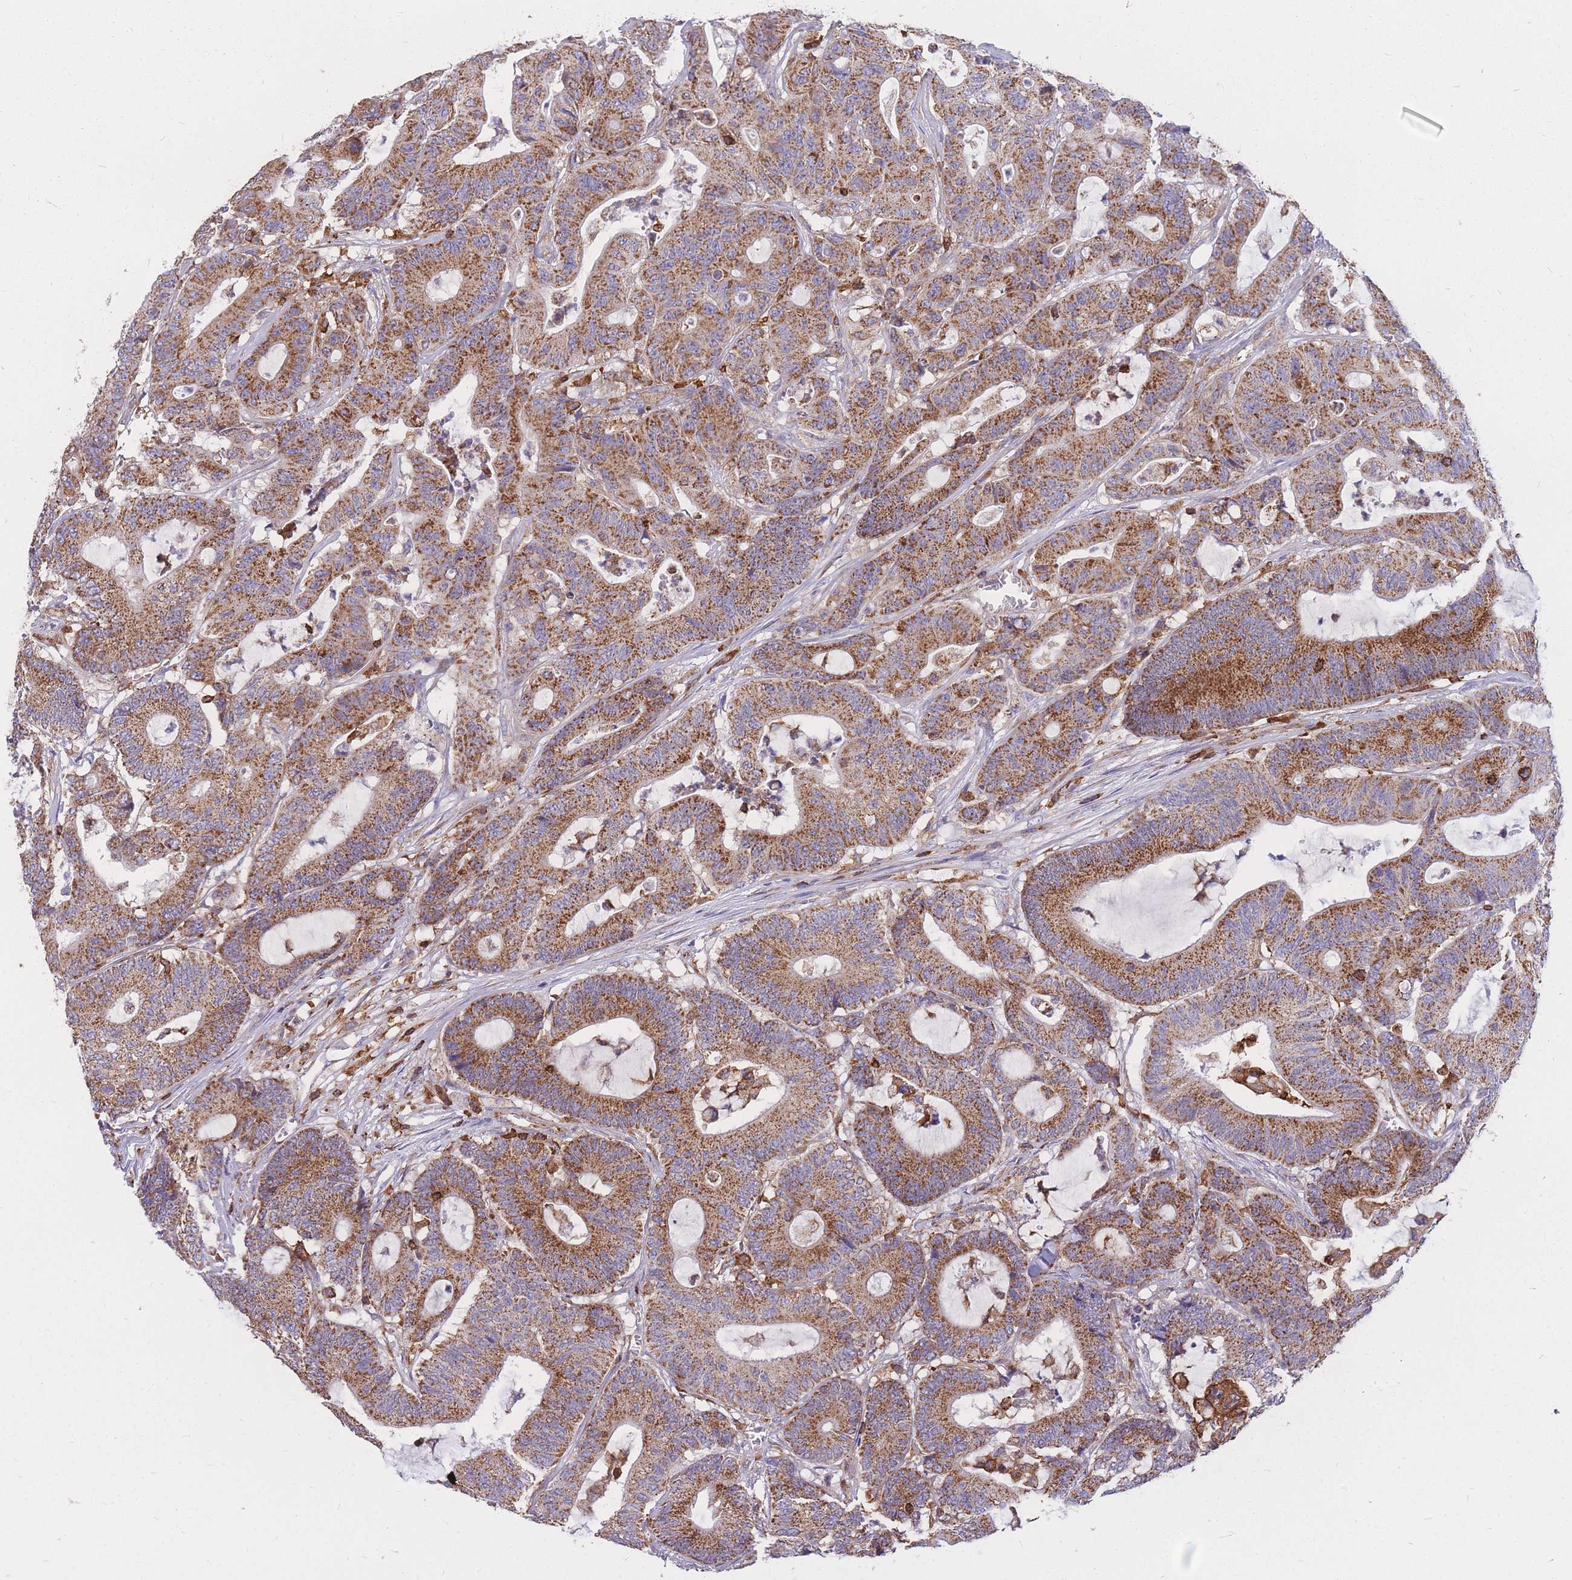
{"staining": {"intensity": "moderate", "quantity": ">75%", "location": "cytoplasmic/membranous"}, "tissue": "colorectal cancer", "cell_type": "Tumor cells", "image_type": "cancer", "snomed": [{"axis": "morphology", "description": "Adenocarcinoma, NOS"}, {"axis": "topography", "description": "Colon"}], "caption": "Immunohistochemistry (IHC) of colorectal cancer (adenocarcinoma) reveals medium levels of moderate cytoplasmic/membranous staining in about >75% of tumor cells. Nuclei are stained in blue.", "gene": "MRPL54", "patient": {"sex": "female", "age": 84}}